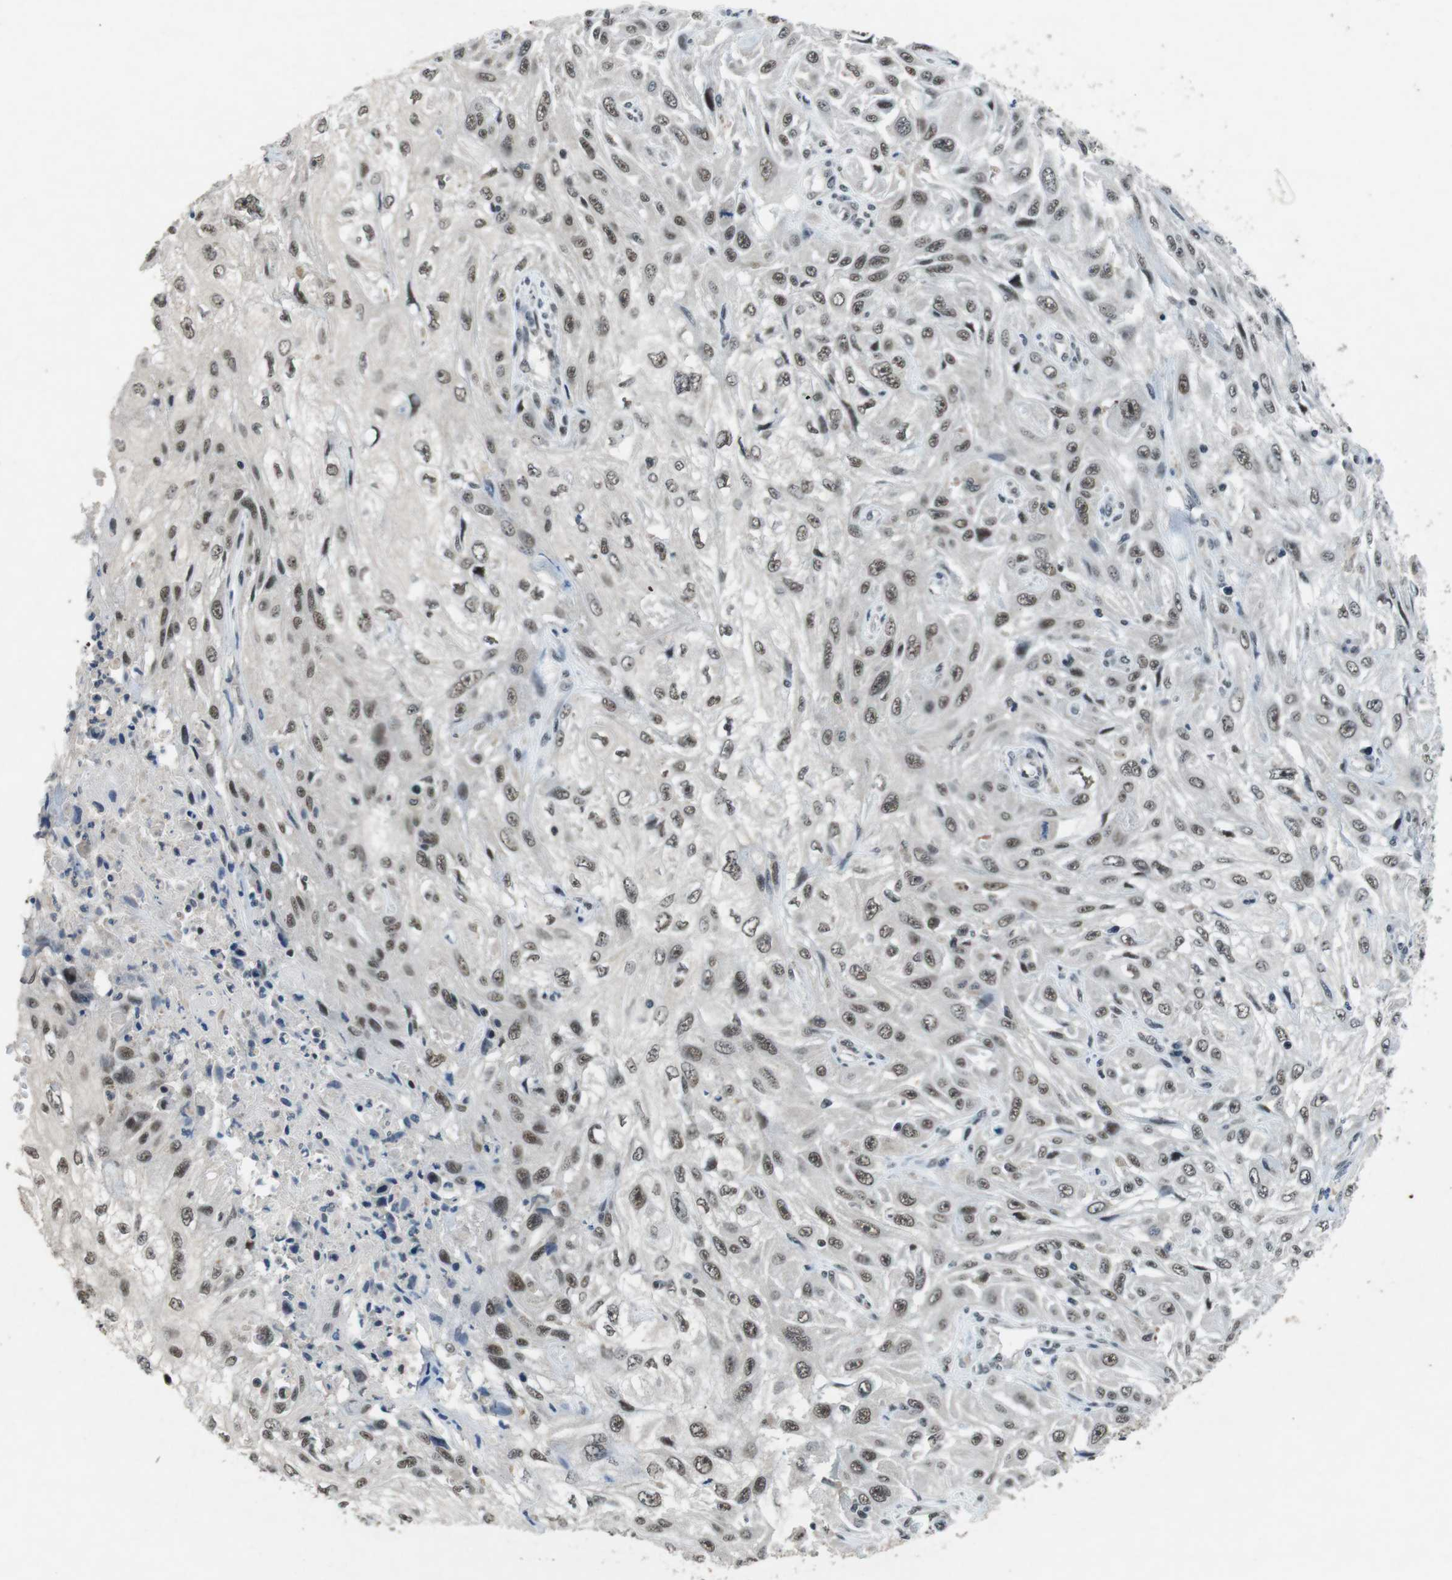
{"staining": {"intensity": "weak", "quantity": ">75%", "location": "nuclear"}, "tissue": "skin cancer", "cell_type": "Tumor cells", "image_type": "cancer", "snomed": [{"axis": "morphology", "description": "Squamous cell carcinoma, NOS"}, {"axis": "topography", "description": "Skin"}], "caption": "Immunohistochemical staining of skin cancer (squamous cell carcinoma) exhibits low levels of weak nuclear protein positivity in approximately >75% of tumor cells.", "gene": "USP7", "patient": {"sex": "male", "age": 75}}